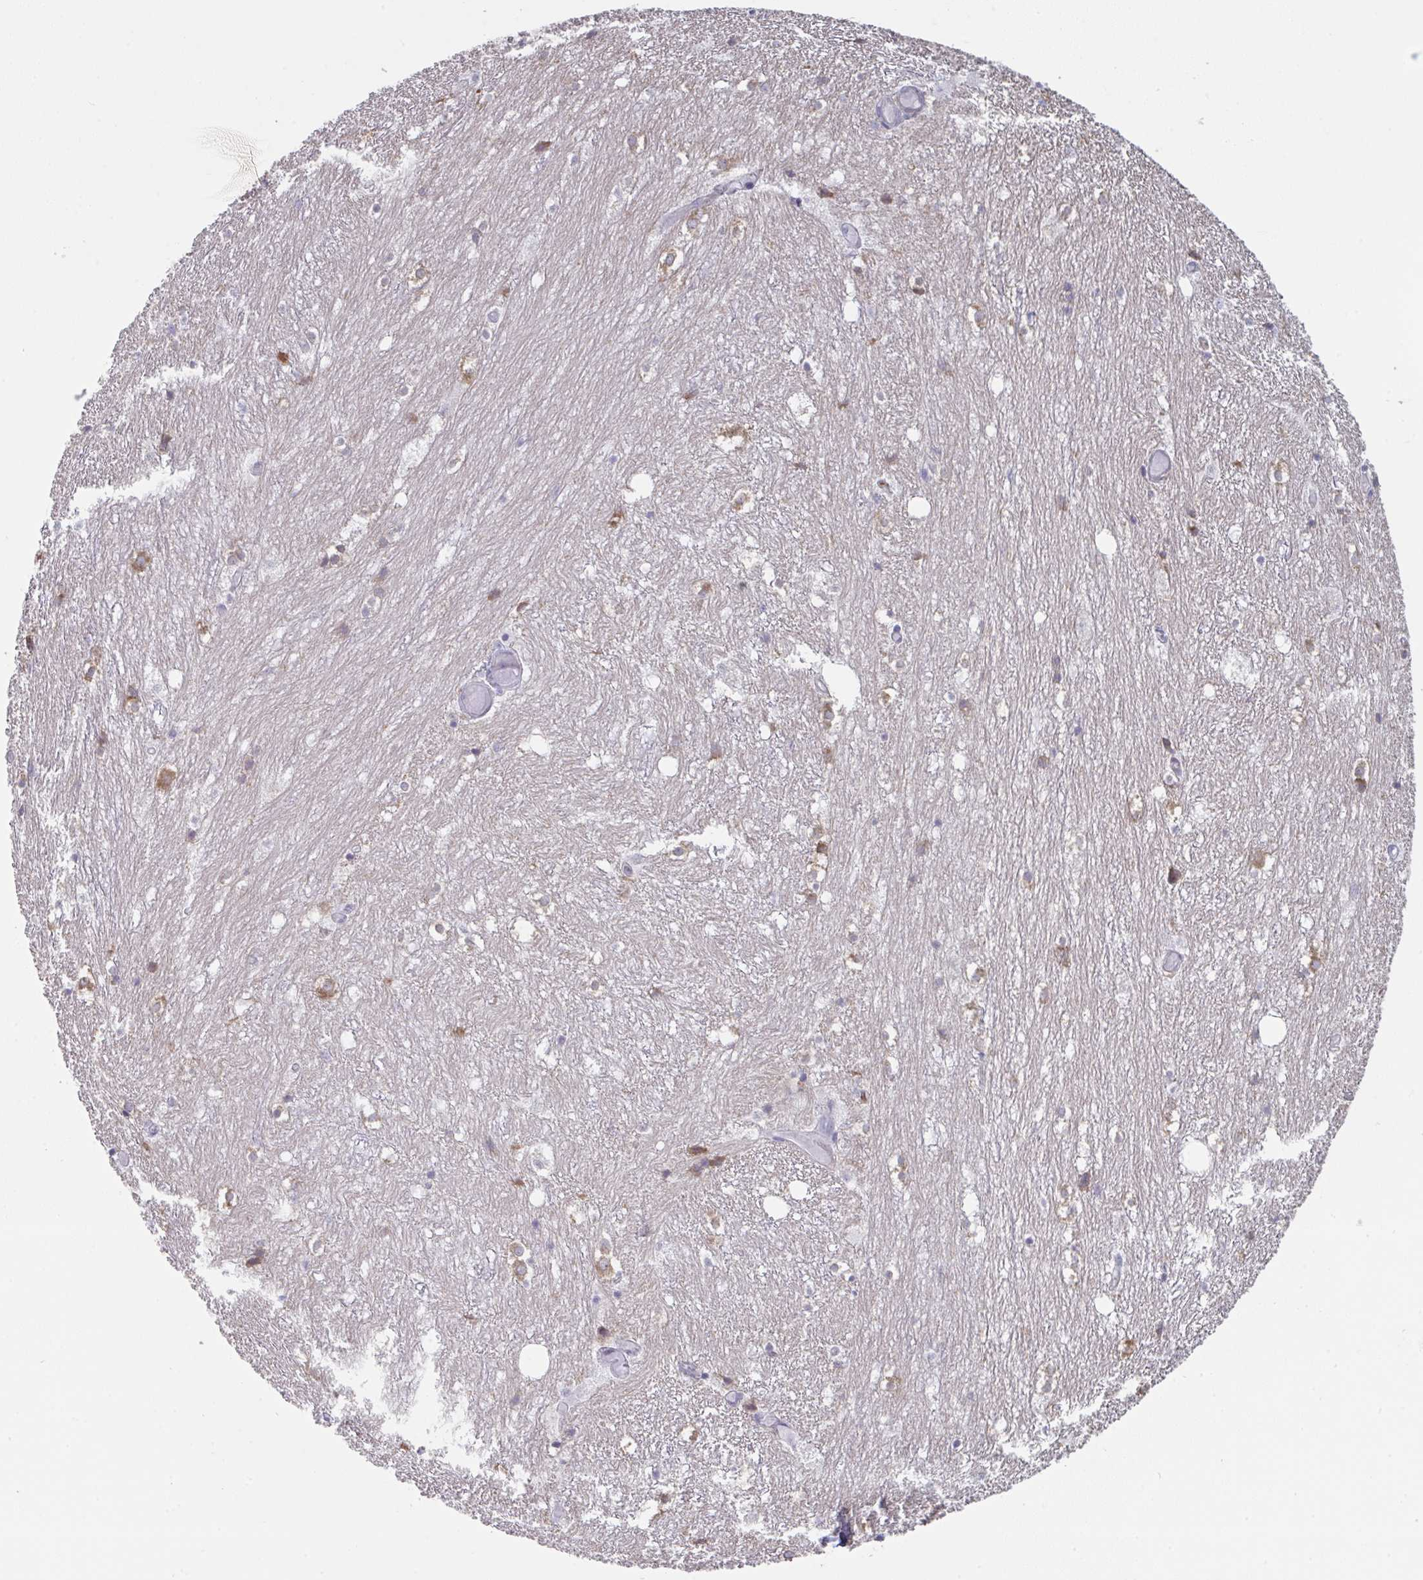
{"staining": {"intensity": "moderate", "quantity": "25%-75%", "location": "cytoplasmic/membranous"}, "tissue": "hippocampus", "cell_type": "Glial cells", "image_type": "normal", "snomed": [{"axis": "morphology", "description": "Normal tissue, NOS"}, {"axis": "topography", "description": "Hippocampus"}], "caption": "Immunohistochemical staining of normal hippocampus reveals medium levels of moderate cytoplasmic/membranous expression in approximately 25%-75% of glial cells. (DAB IHC, brown staining for protein, blue staining for nuclei).", "gene": "PTPRD", "patient": {"sex": "female", "age": 52}}